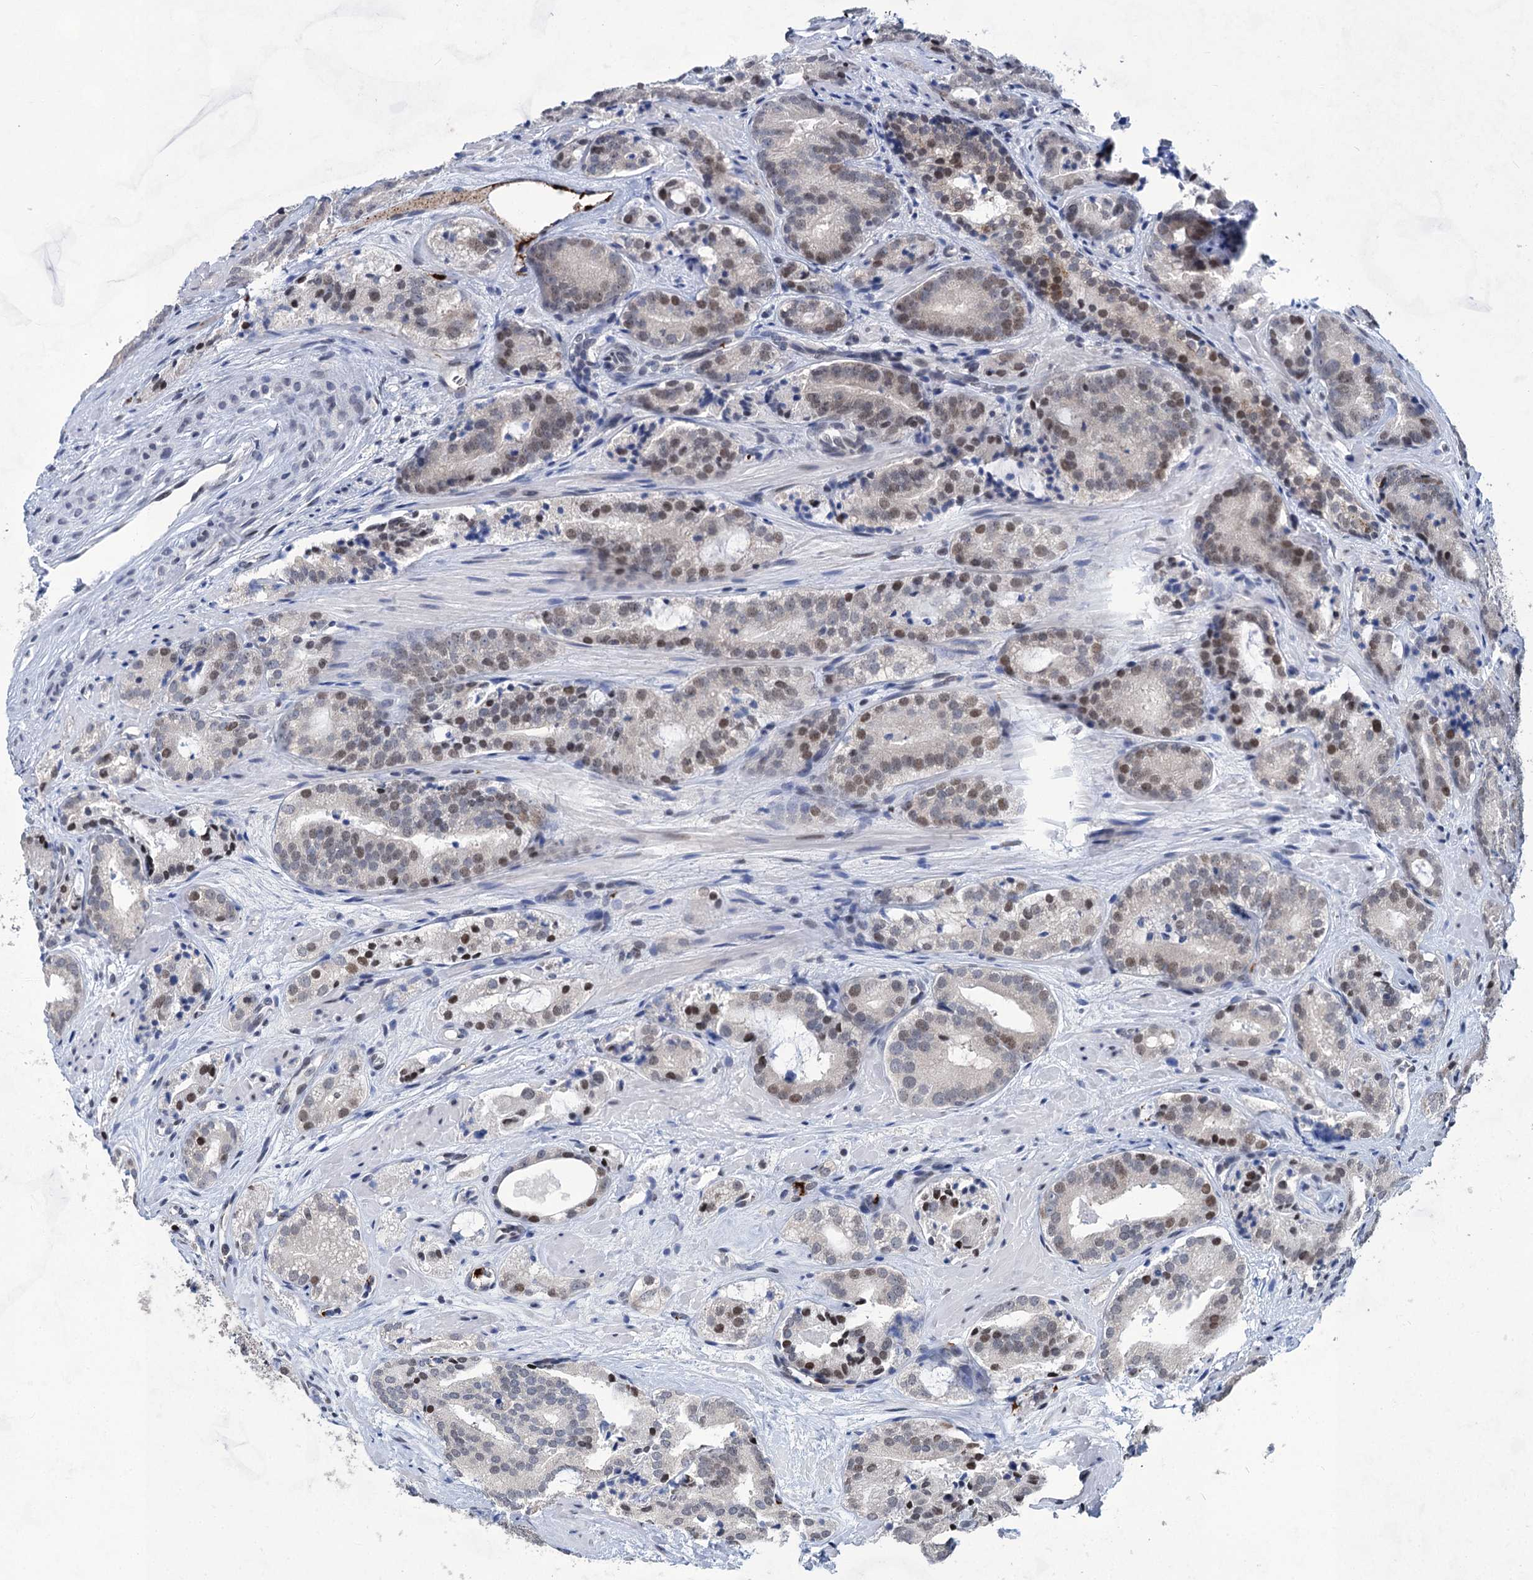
{"staining": {"intensity": "moderate", "quantity": "<25%", "location": "nuclear"}, "tissue": "prostate cancer", "cell_type": "Tumor cells", "image_type": "cancer", "snomed": [{"axis": "morphology", "description": "Adenocarcinoma, High grade"}, {"axis": "topography", "description": "Prostate"}], "caption": "Adenocarcinoma (high-grade) (prostate) tissue displays moderate nuclear positivity in about <25% of tumor cells", "gene": "MON2", "patient": {"sex": "male", "age": 57}}